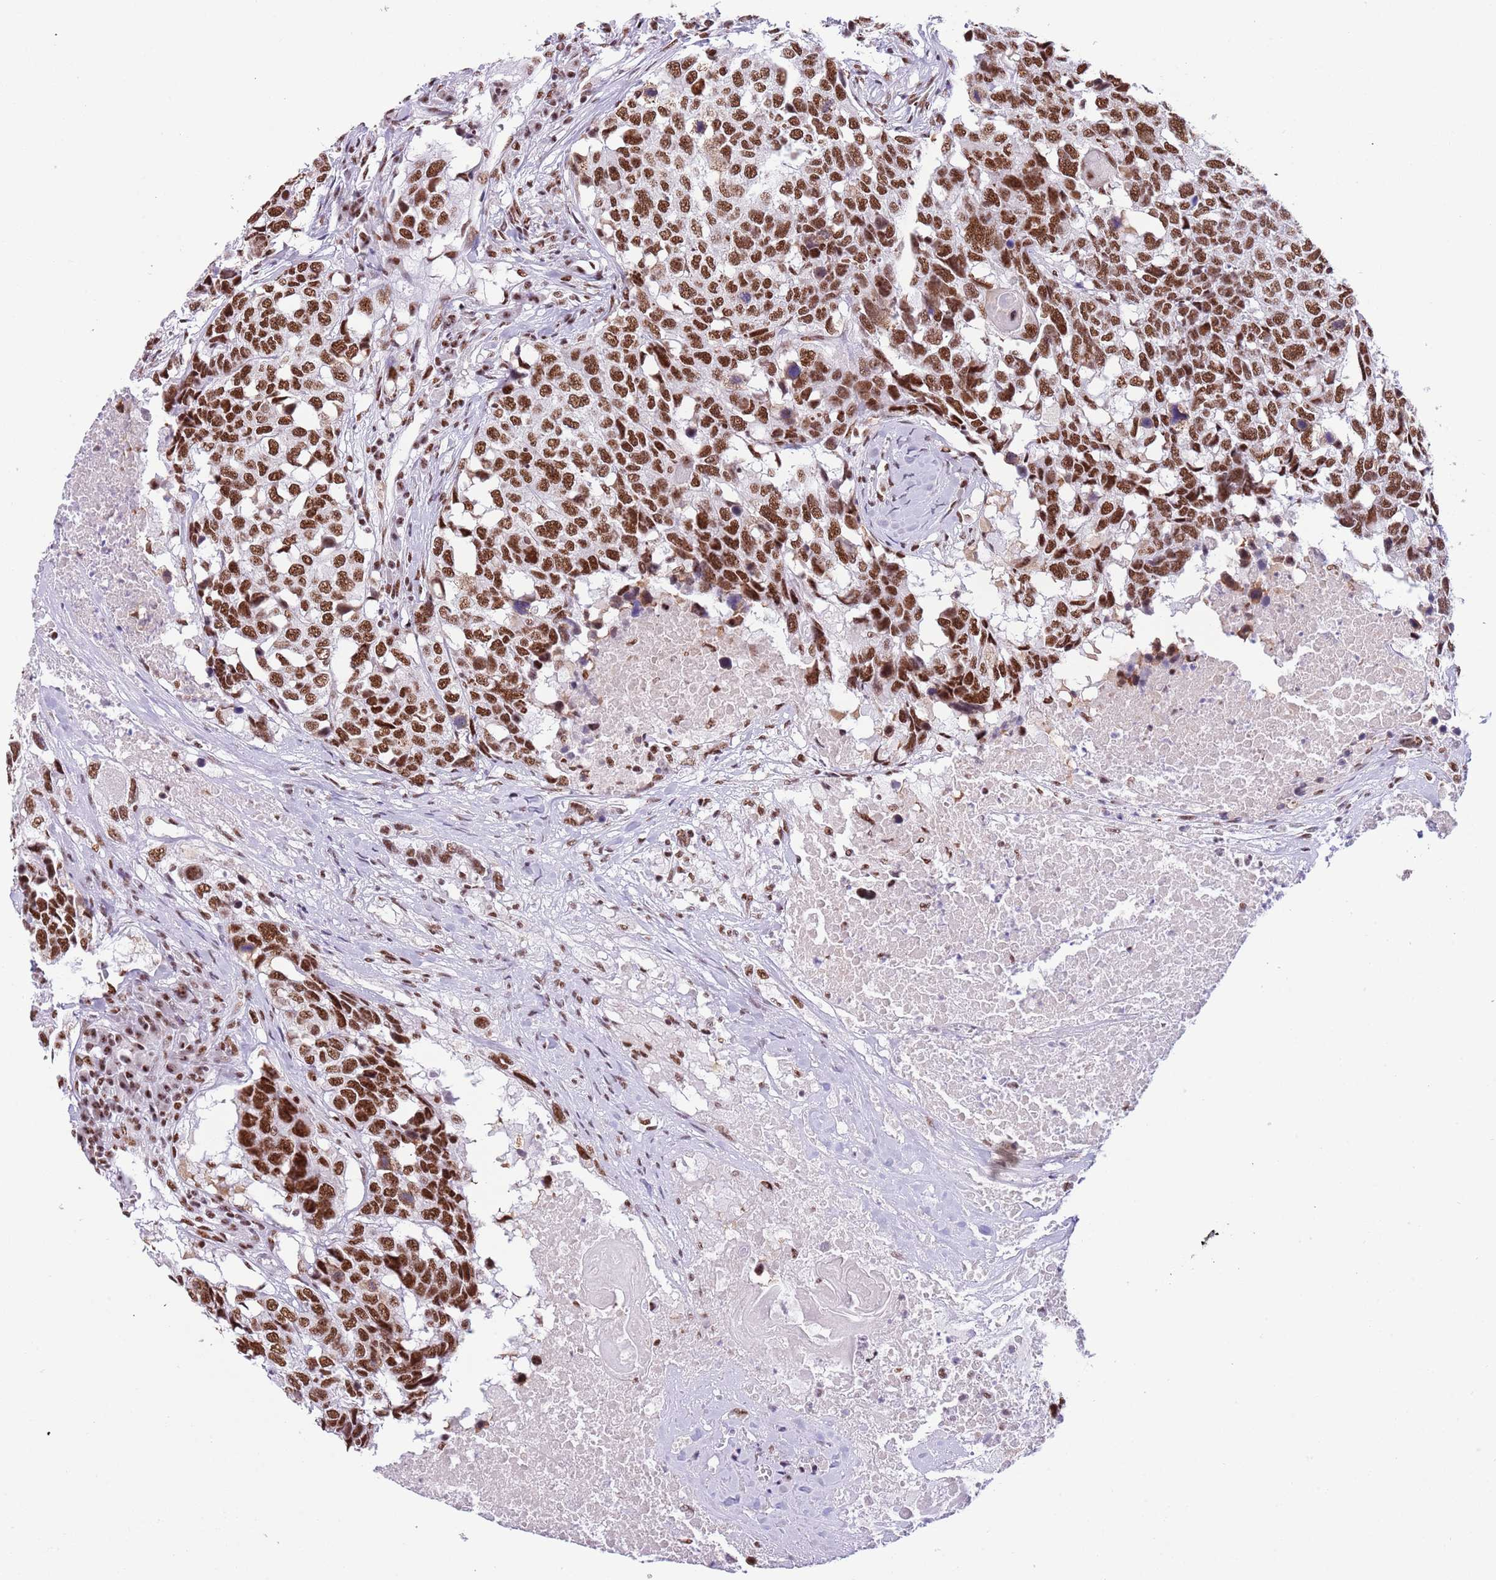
{"staining": {"intensity": "strong", "quantity": ">75%", "location": "nuclear"}, "tissue": "head and neck cancer", "cell_type": "Tumor cells", "image_type": "cancer", "snomed": [{"axis": "morphology", "description": "Squamous cell carcinoma, NOS"}, {"axis": "topography", "description": "Head-Neck"}], "caption": "Protein analysis of head and neck cancer tissue demonstrates strong nuclear expression in approximately >75% of tumor cells.", "gene": "SF3A2", "patient": {"sex": "male", "age": 66}}